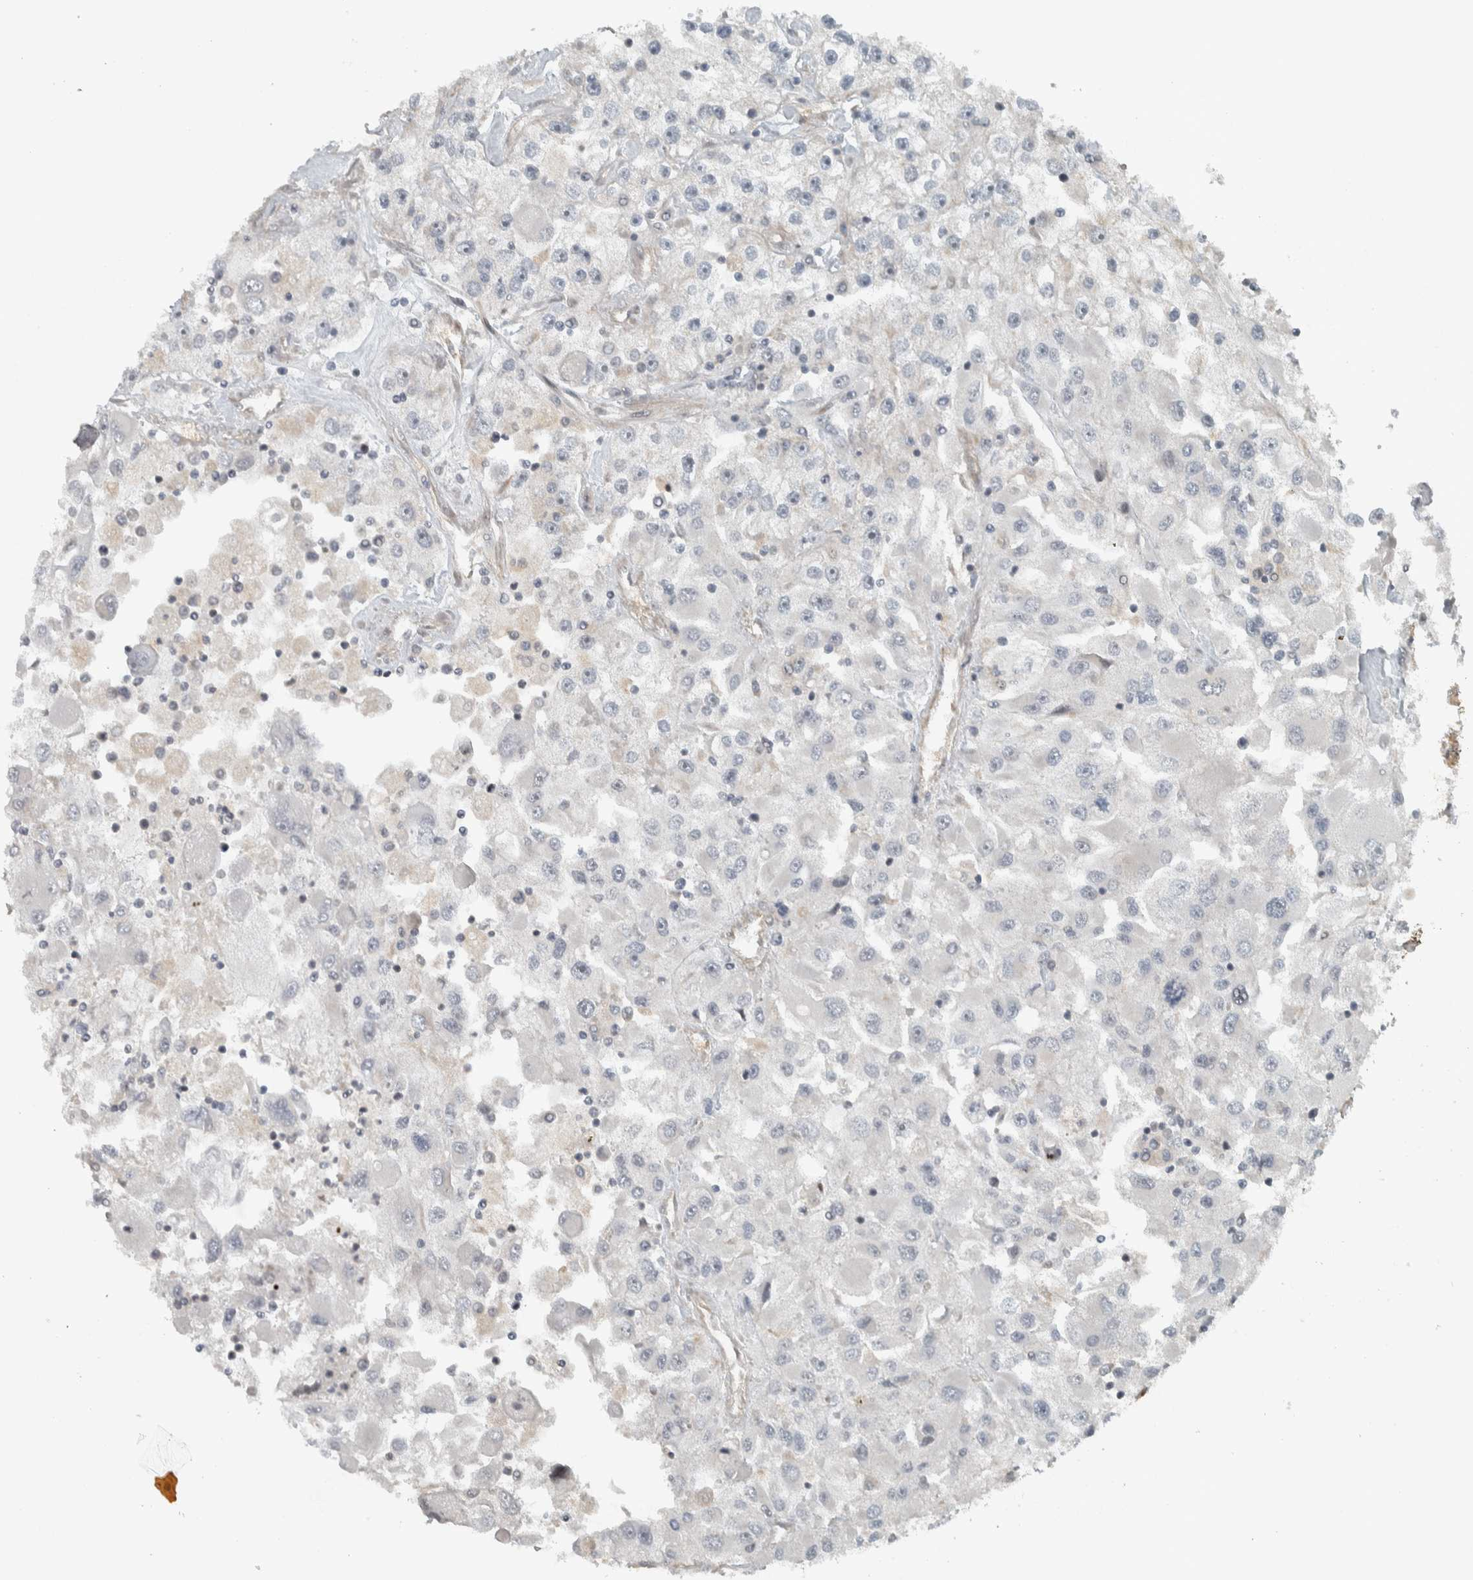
{"staining": {"intensity": "negative", "quantity": "none", "location": "none"}, "tissue": "renal cancer", "cell_type": "Tumor cells", "image_type": "cancer", "snomed": [{"axis": "morphology", "description": "Adenocarcinoma, NOS"}, {"axis": "topography", "description": "Kidney"}], "caption": "Immunohistochemical staining of human renal cancer displays no significant positivity in tumor cells.", "gene": "NAPG", "patient": {"sex": "female", "age": 52}}